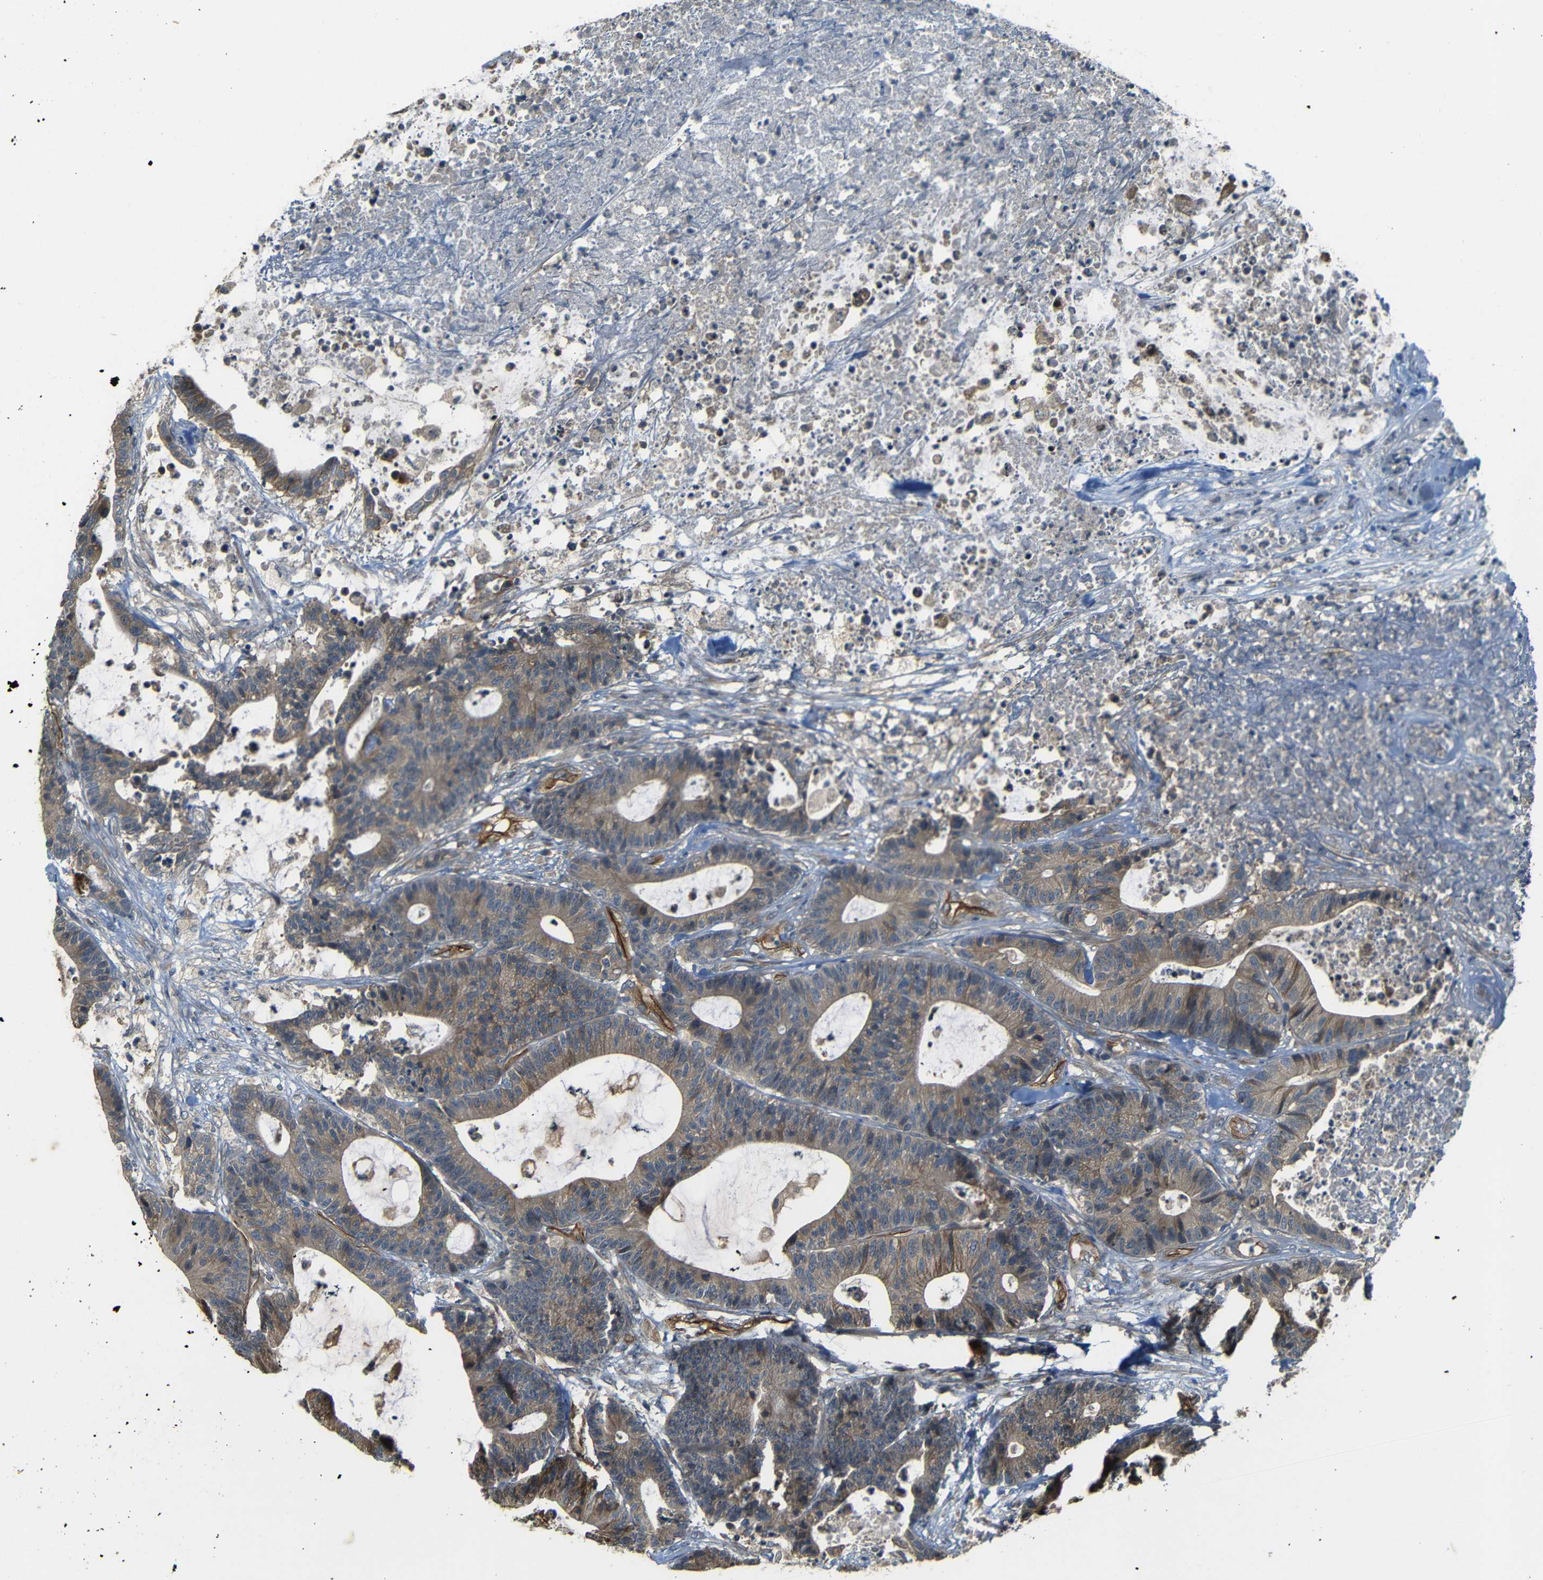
{"staining": {"intensity": "moderate", "quantity": ">75%", "location": "cytoplasmic/membranous"}, "tissue": "colorectal cancer", "cell_type": "Tumor cells", "image_type": "cancer", "snomed": [{"axis": "morphology", "description": "Adenocarcinoma, NOS"}, {"axis": "topography", "description": "Colon"}], "caption": "An IHC image of neoplastic tissue is shown. Protein staining in brown shows moderate cytoplasmic/membranous positivity in colorectal cancer within tumor cells. The staining is performed using DAB brown chromogen to label protein expression. The nuclei are counter-stained blue using hematoxylin.", "gene": "RELL1", "patient": {"sex": "female", "age": 84}}